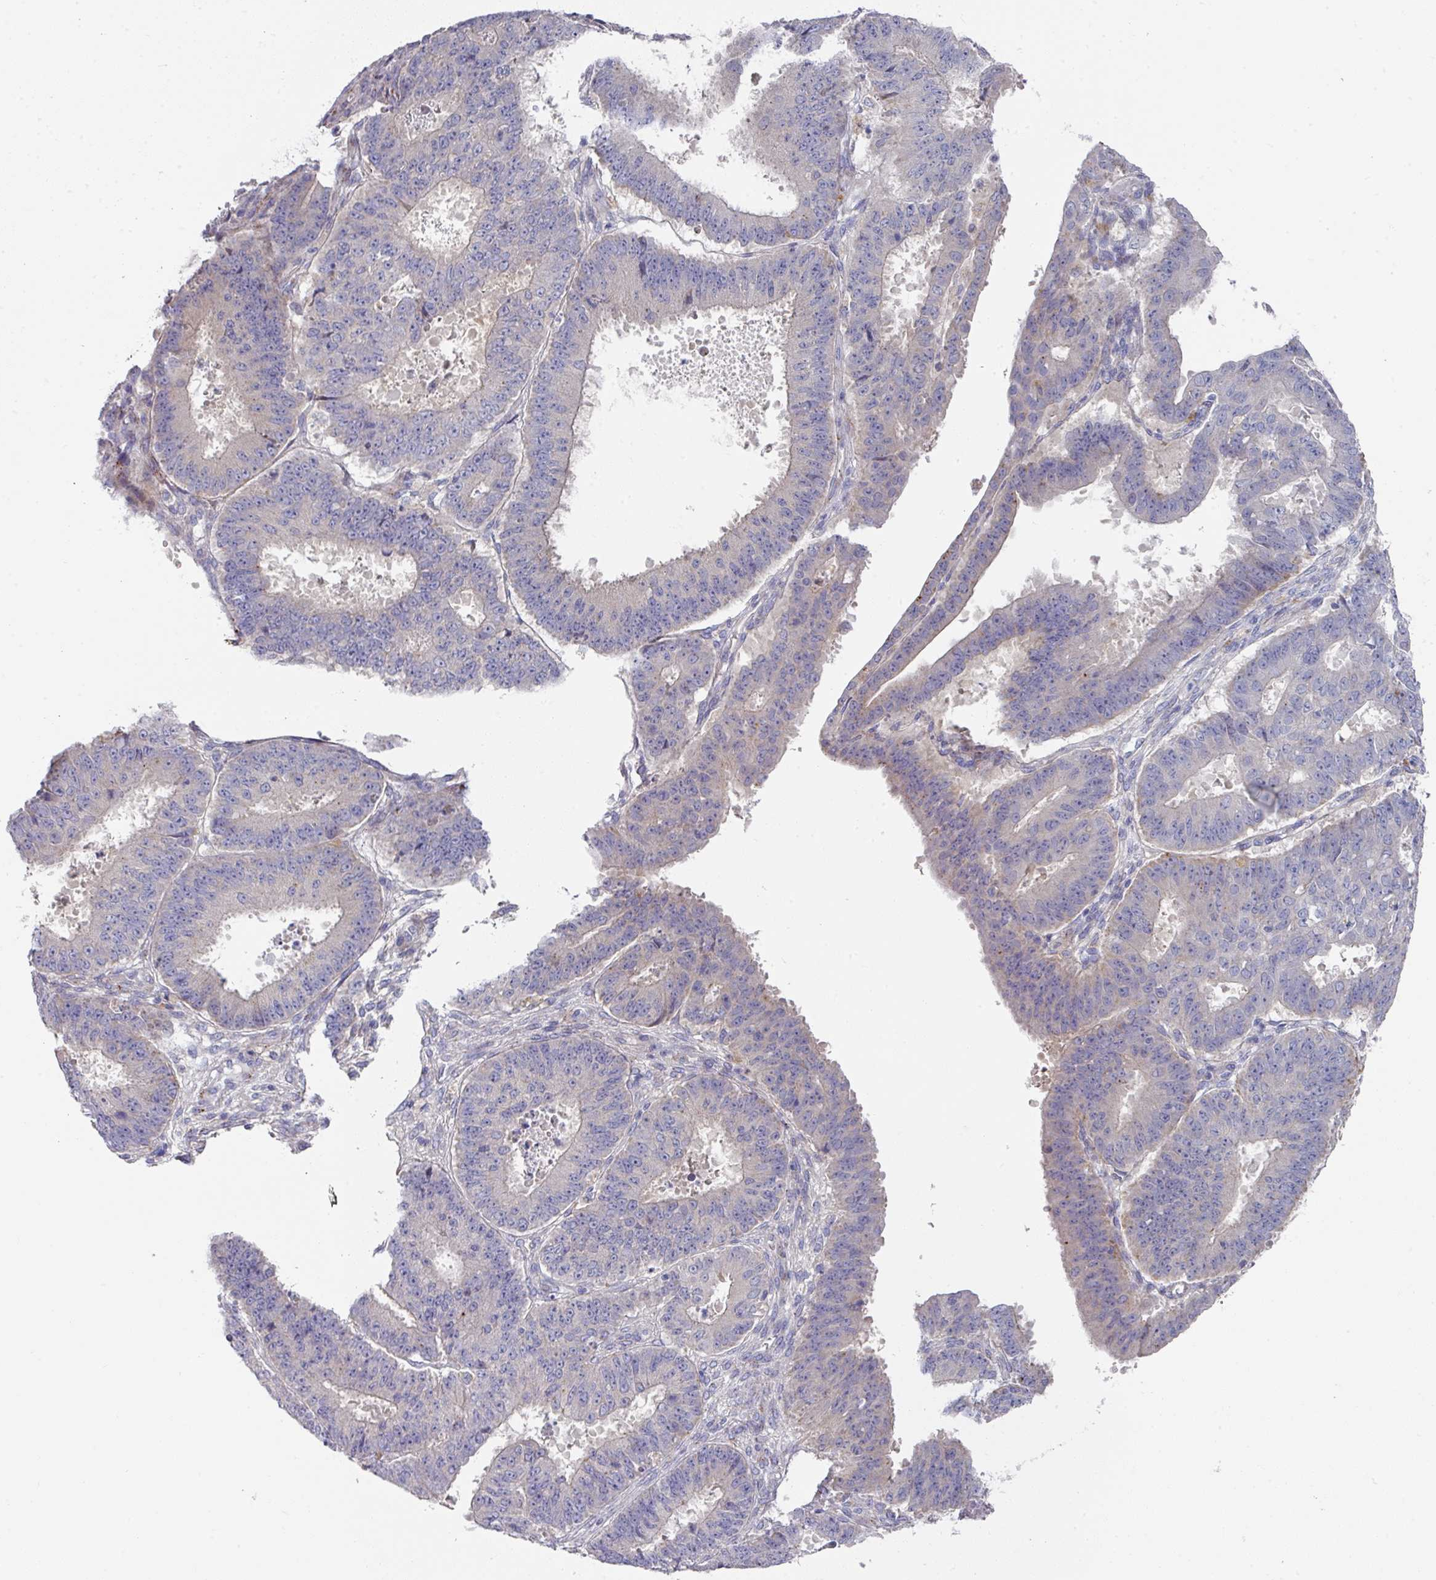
{"staining": {"intensity": "weak", "quantity": "<25%", "location": "cytoplasmic/membranous"}, "tissue": "ovarian cancer", "cell_type": "Tumor cells", "image_type": "cancer", "snomed": [{"axis": "morphology", "description": "Carcinoma, endometroid"}, {"axis": "topography", "description": "Appendix"}, {"axis": "topography", "description": "Ovary"}], "caption": "An IHC micrograph of ovarian endometroid carcinoma is shown. There is no staining in tumor cells of ovarian endometroid carcinoma.", "gene": "NT5C1A", "patient": {"sex": "female", "age": 42}}